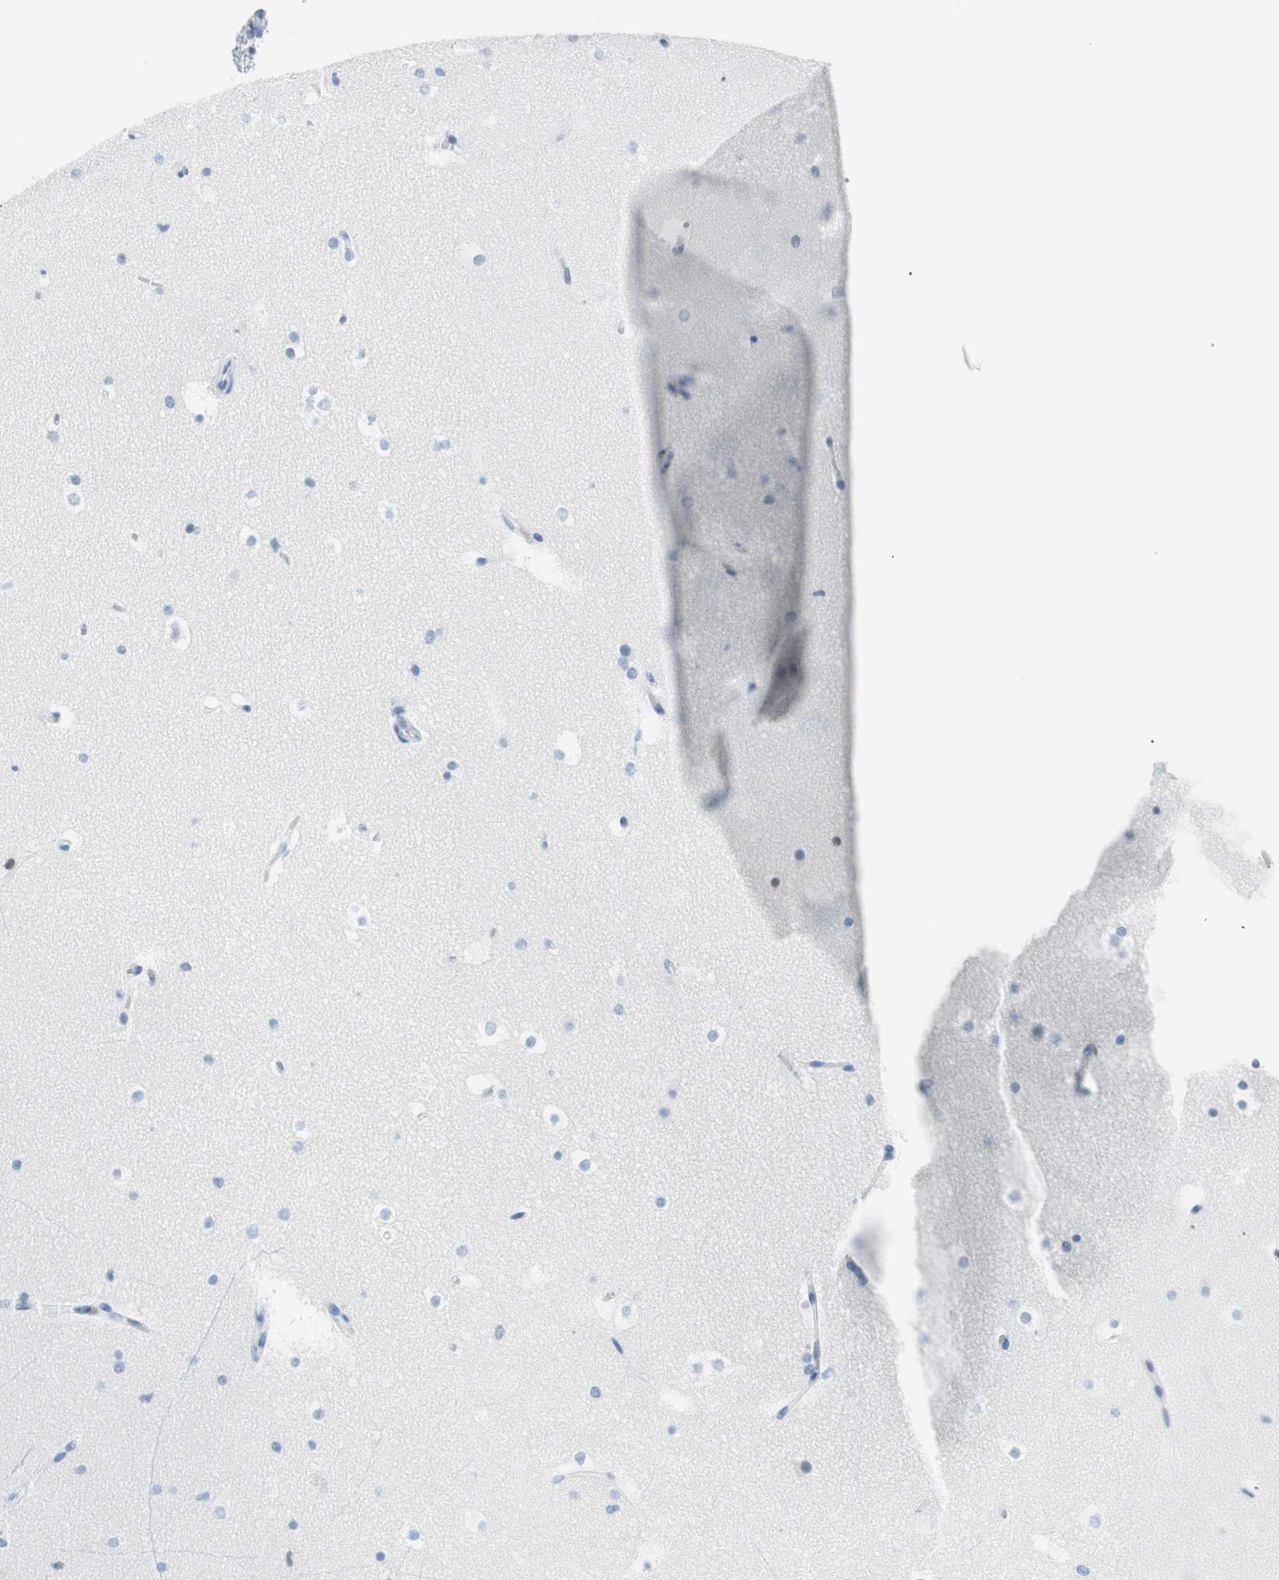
{"staining": {"intensity": "negative", "quantity": "none", "location": "none"}, "tissue": "hippocampus", "cell_type": "Glial cells", "image_type": "normal", "snomed": [{"axis": "morphology", "description": "Normal tissue, NOS"}, {"axis": "topography", "description": "Hippocampus"}], "caption": "Image shows no significant protein staining in glial cells of unremarkable hippocampus. (IHC, brightfield microscopy, high magnification).", "gene": "EZH2", "patient": {"sex": "male", "age": 45}}